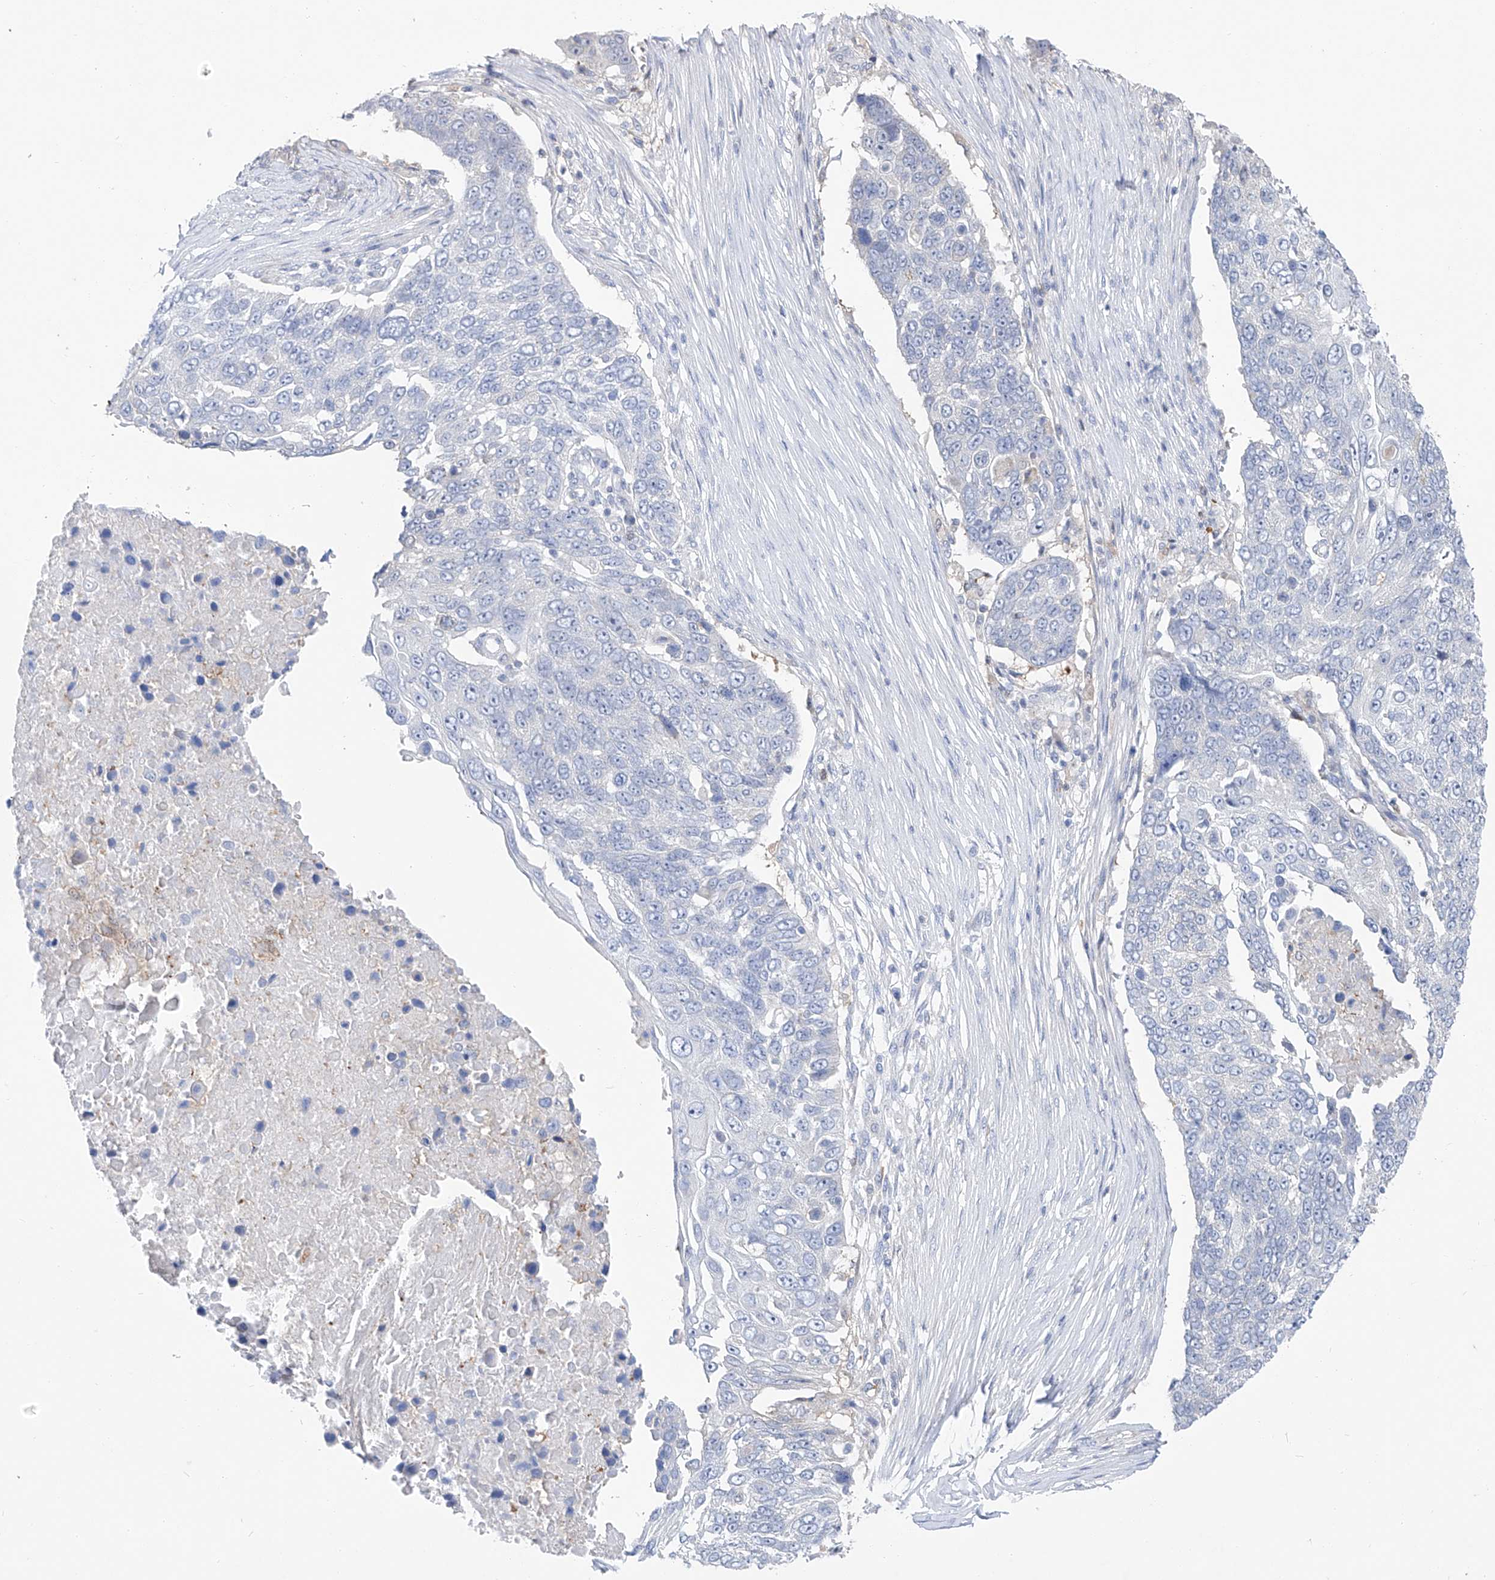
{"staining": {"intensity": "negative", "quantity": "none", "location": "none"}, "tissue": "lung cancer", "cell_type": "Tumor cells", "image_type": "cancer", "snomed": [{"axis": "morphology", "description": "Squamous cell carcinoma, NOS"}, {"axis": "topography", "description": "Lung"}], "caption": "The immunohistochemistry (IHC) micrograph has no significant expression in tumor cells of lung cancer (squamous cell carcinoma) tissue.", "gene": "UFL1", "patient": {"sex": "male", "age": 66}}